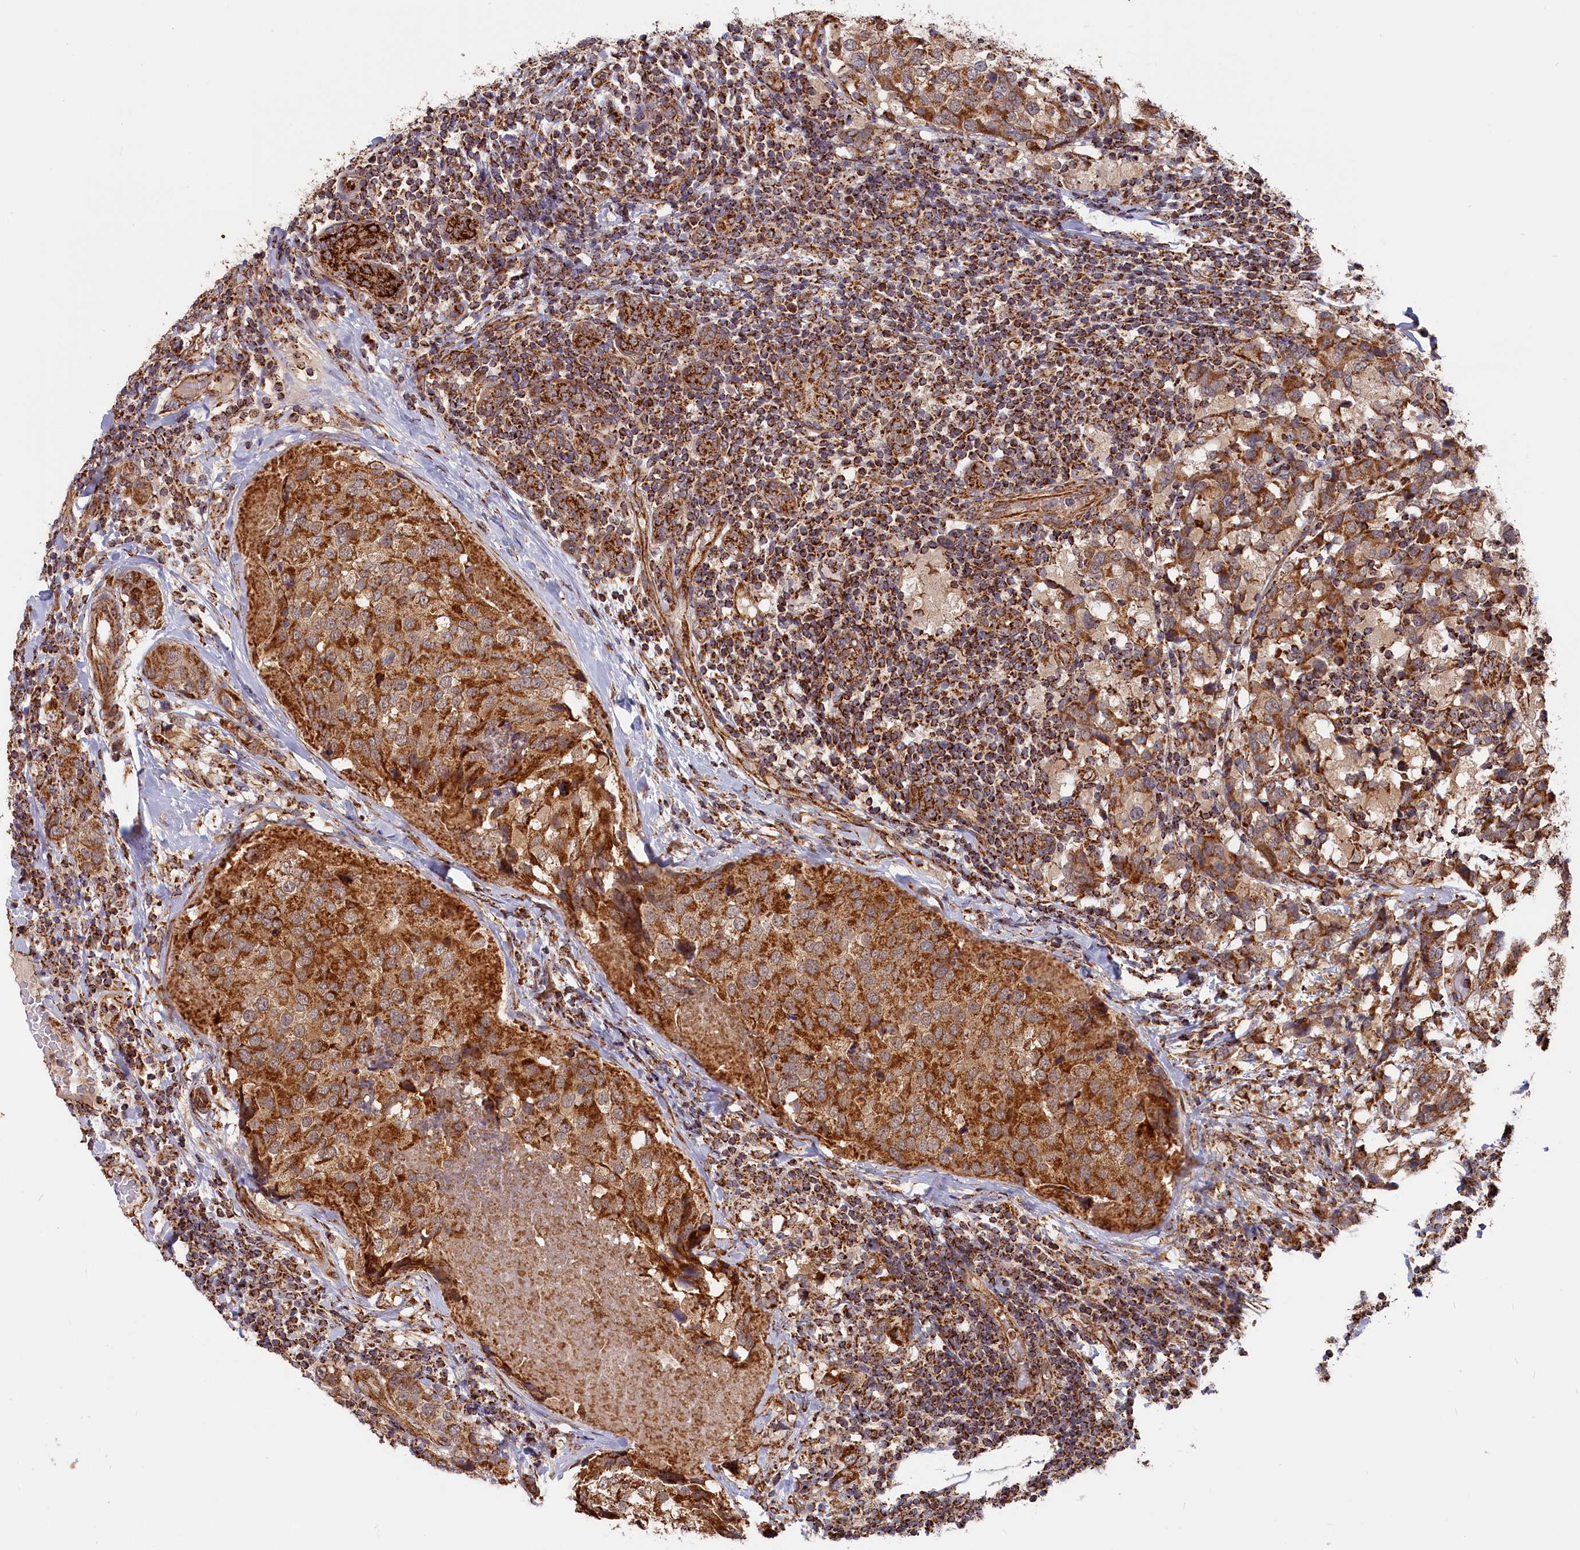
{"staining": {"intensity": "strong", "quantity": "25%-75%", "location": "cytoplasmic/membranous"}, "tissue": "breast cancer", "cell_type": "Tumor cells", "image_type": "cancer", "snomed": [{"axis": "morphology", "description": "Lobular carcinoma"}, {"axis": "topography", "description": "Breast"}], "caption": "Strong cytoplasmic/membranous expression is identified in about 25%-75% of tumor cells in breast cancer.", "gene": "MACROD1", "patient": {"sex": "female", "age": 59}}